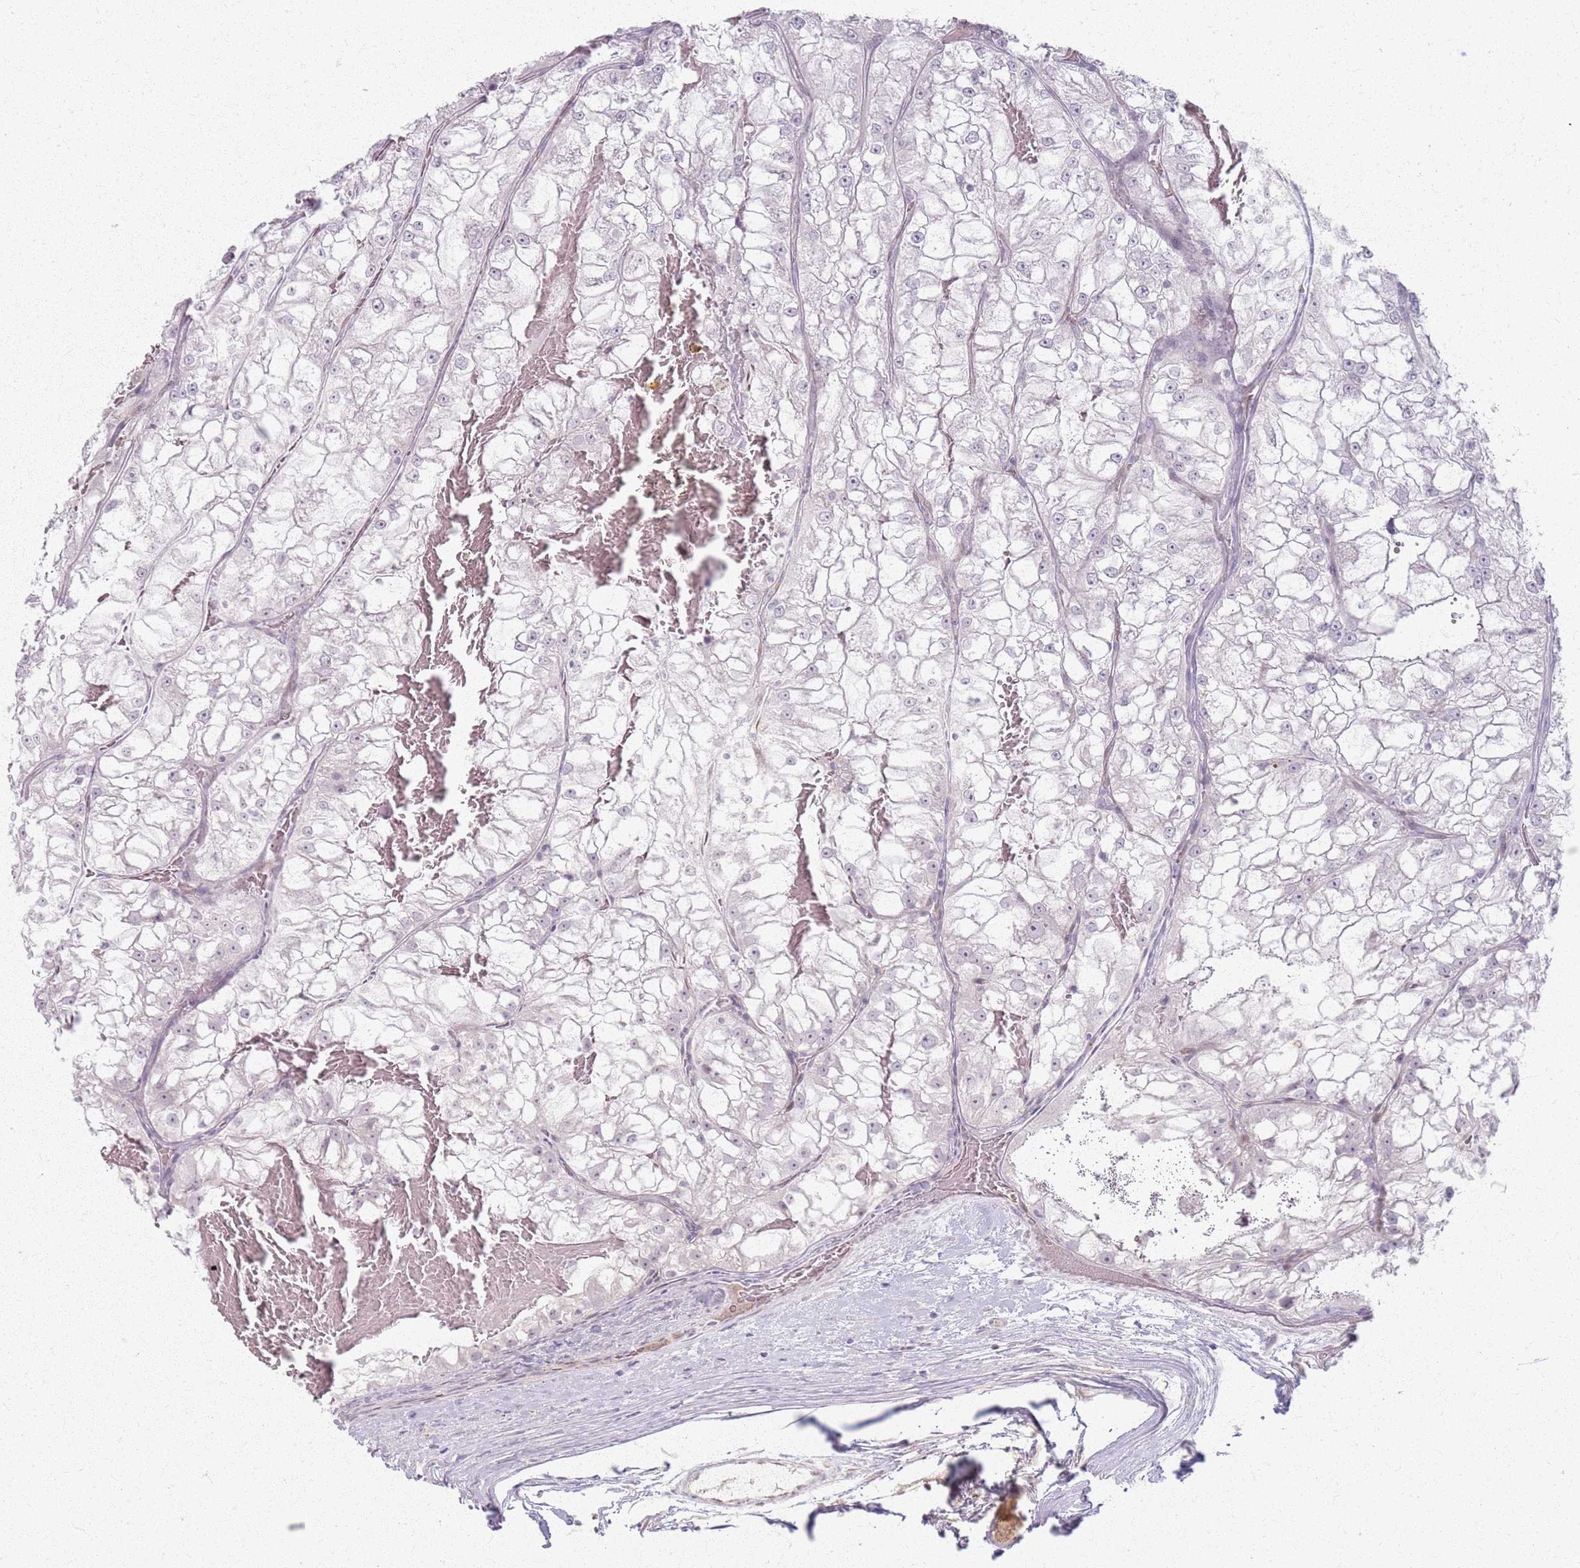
{"staining": {"intensity": "negative", "quantity": "none", "location": "none"}, "tissue": "renal cancer", "cell_type": "Tumor cells", "image_type": "cancer", "snomed": [{"axis": "morphology", "description": "Adenocarcinoma, NOS"}, {"axis": "topography", "description": "Kidney"}], "caption": "Tumor cells are negative for protein expression in human renal adenocarcinoma. (Brightfield microscopy of DAB (3,3'-diaminobenzidine) IHC at high magnification).", "gene": "CRIPT", "patient": {"sex": "female", "age": 72}}